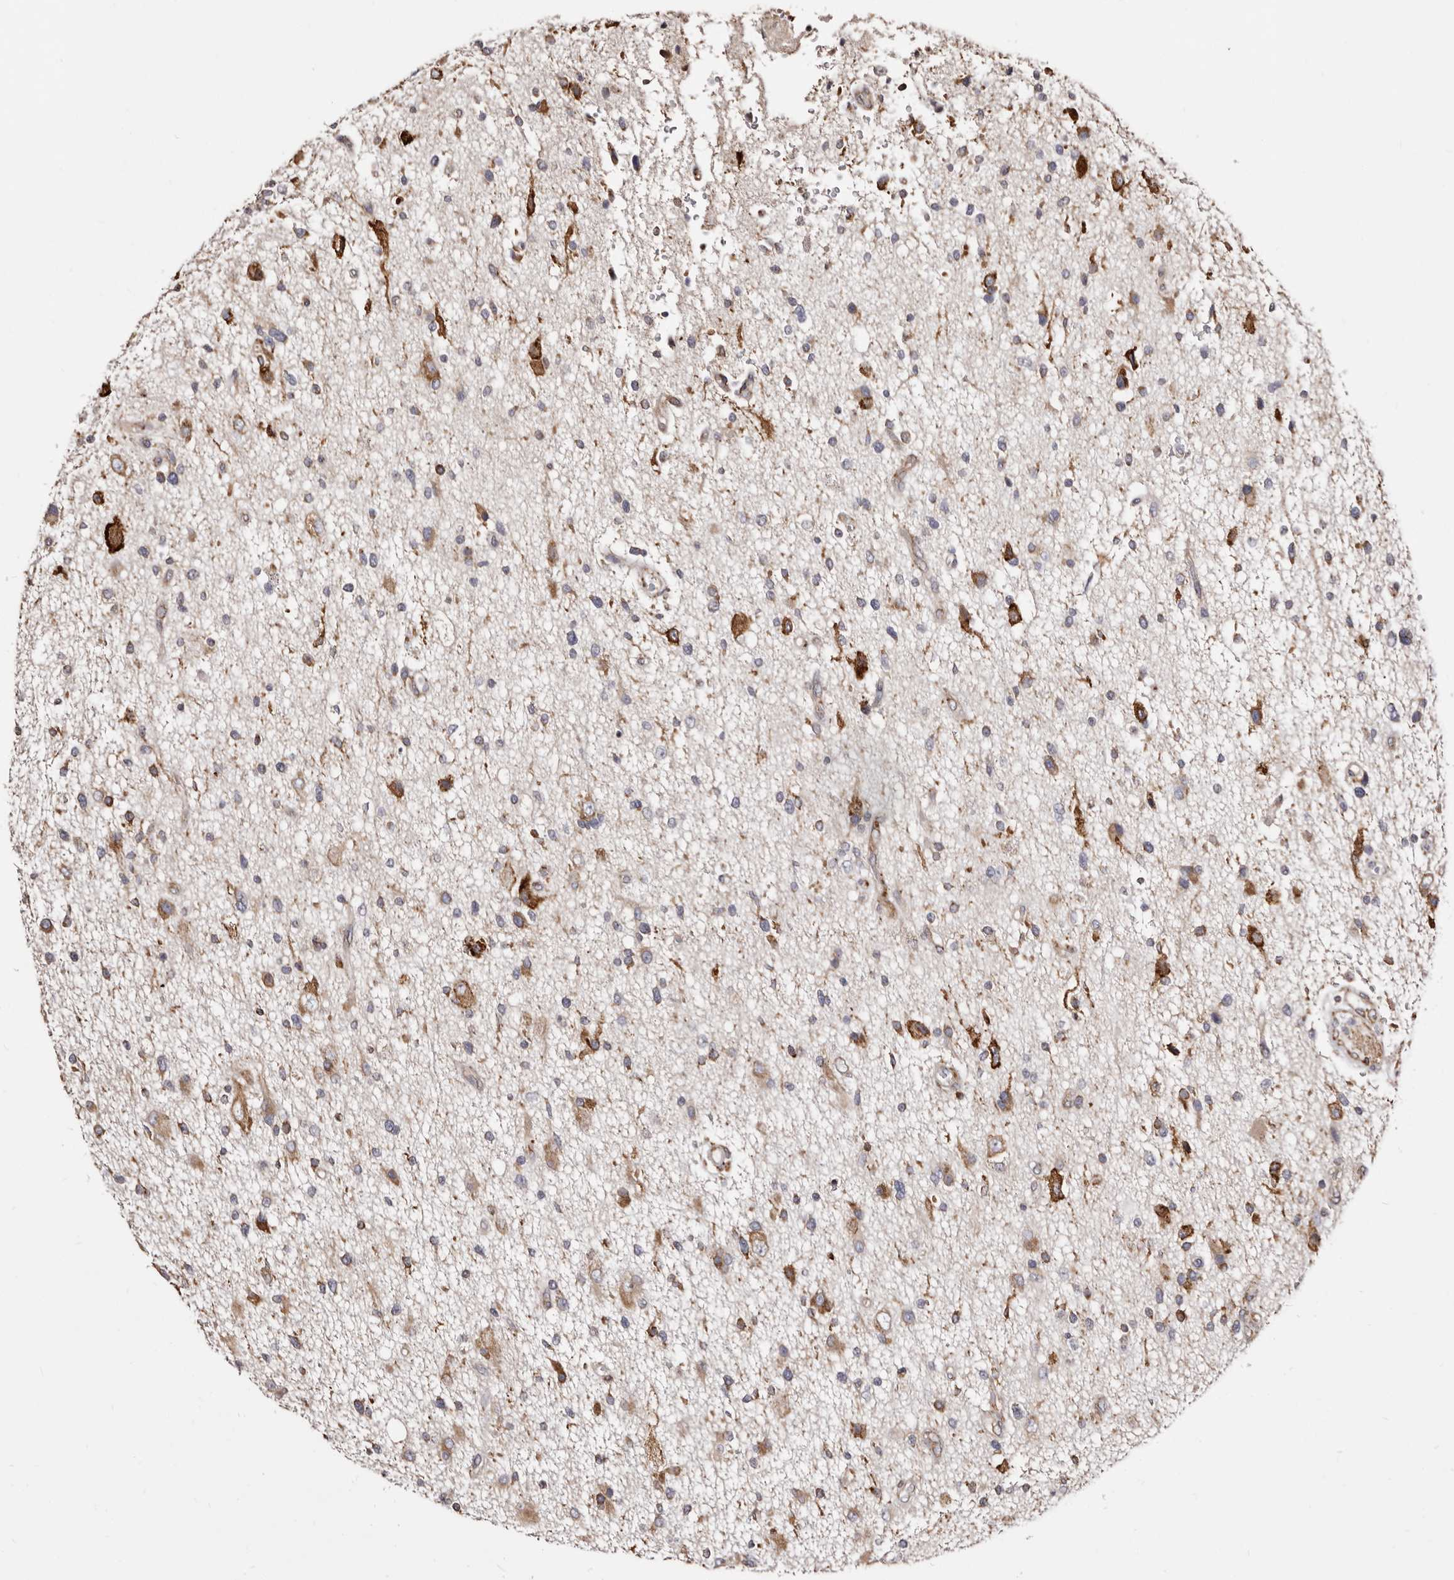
{"staining": {"intensity": "moderate", "quantity": "25%-75%", "location": "cytoplasmic/membranous"}, "tissue": "glioma", "cell_type": "Tumor cells", "image_type": "cancer", "snomed": [{"axis": "morphology", "description": "Glioma, malignant, High grade"}, {"axis": "topography", "description": "Brain"}], "caption": "The immunohistochemical stain labels moderate cytoplasmic/membranous staining in tumor cells of malignant high-grade glioma tissue.", "gene": "ACBD6", "patient": {"sex": "male", "age": 33}}